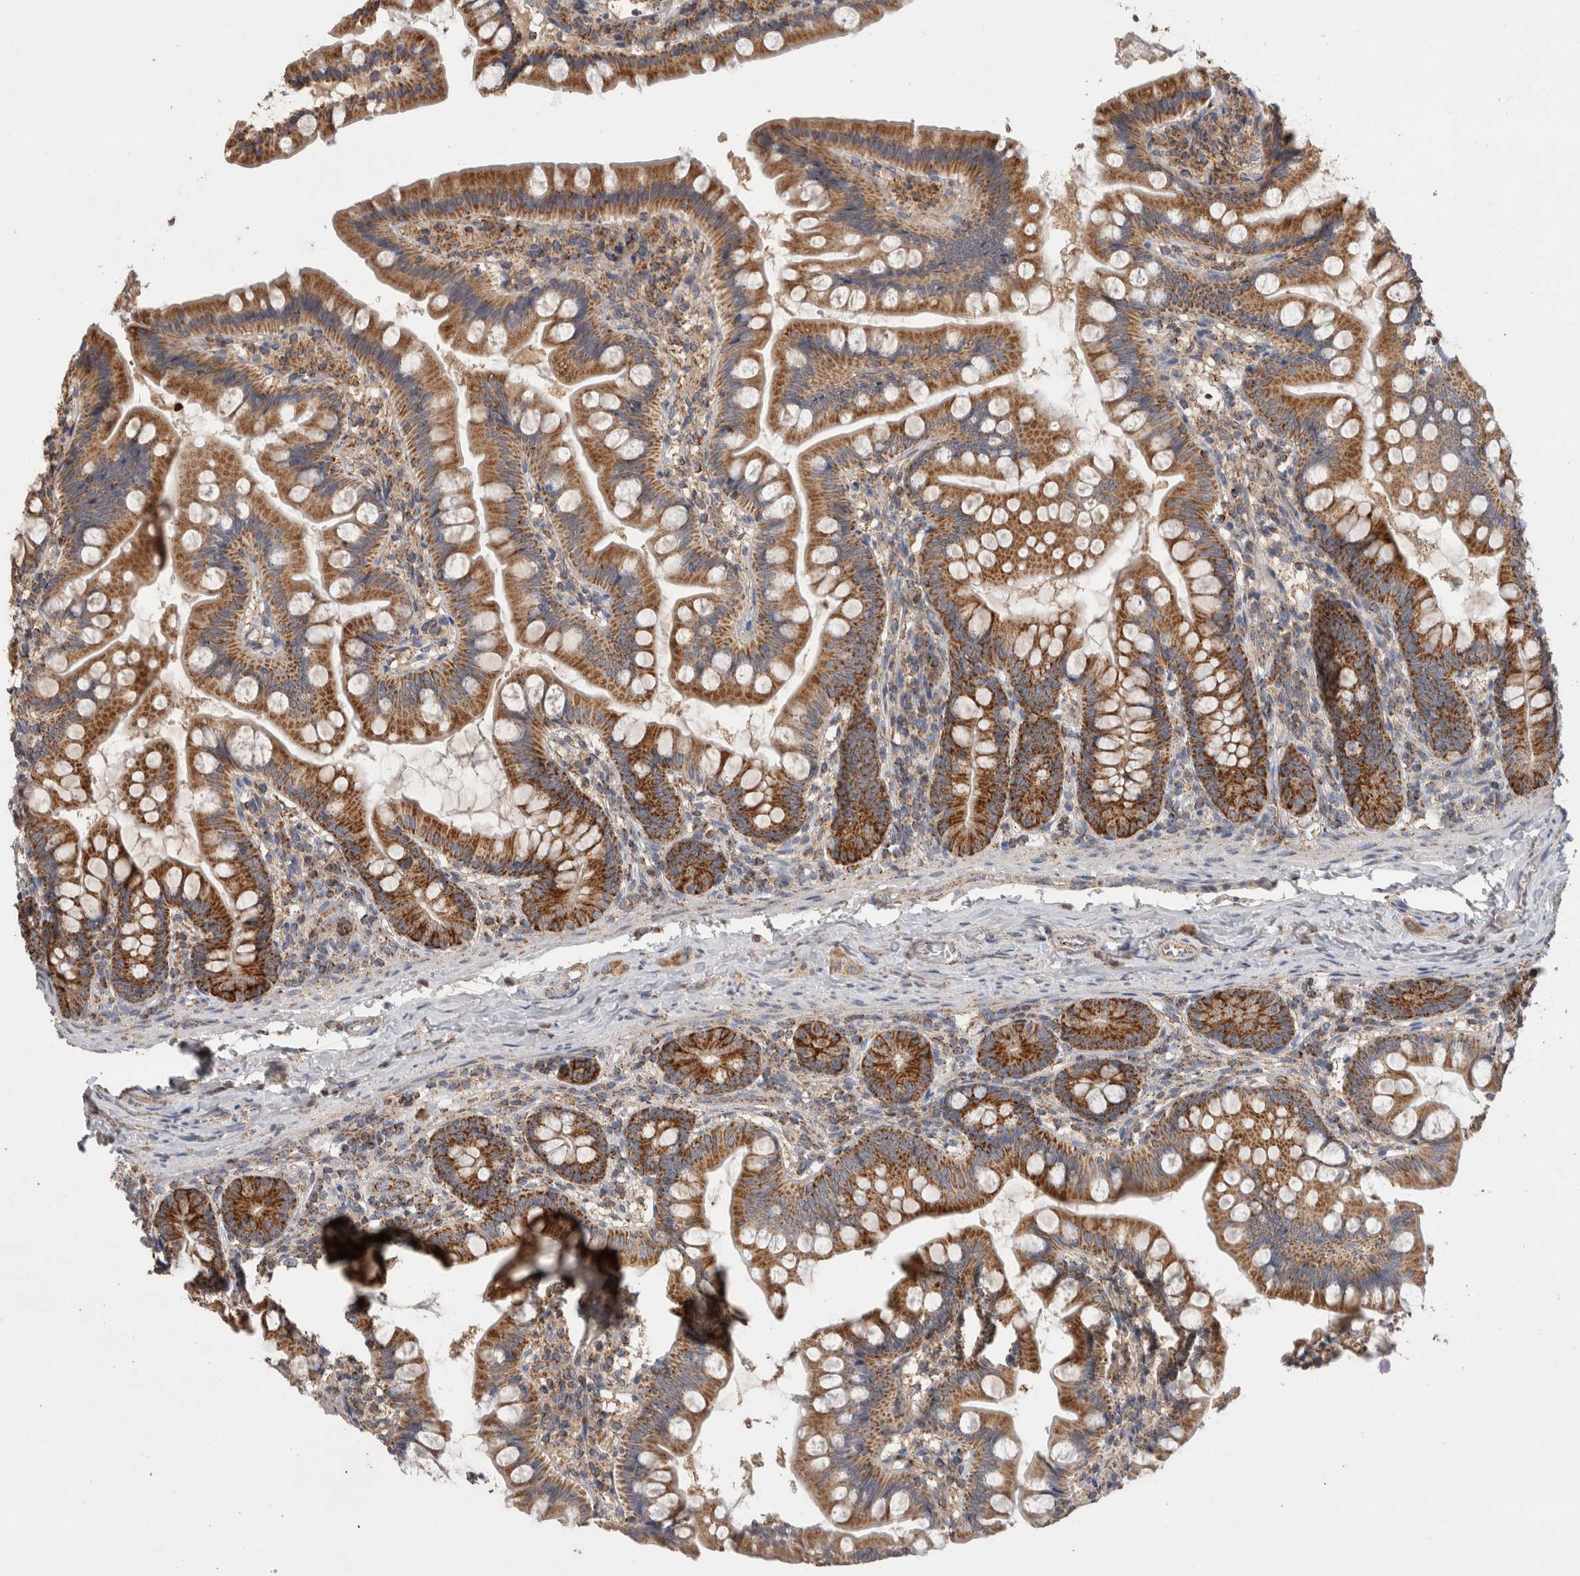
{"staining": {"intensity": "strong", "quantity": ">75%", "location": "cytoplasmic/membranous"}, "tissue": "small intestine", "cell_type": "Glandular cells", "image_type": "normal", "snomed": [{"axis": "morphology", "description": "Normal tissue, NOS"}, {"axis": "topography", "description": "Small intestine"}], "caption": "Protein positivity by IHC shows strong cytoplasmic/membranous expression in about >75% of glandular cells in benign small intestine.", "gene": "IARS2", "patient": {"sex": "male", "age": 7}}